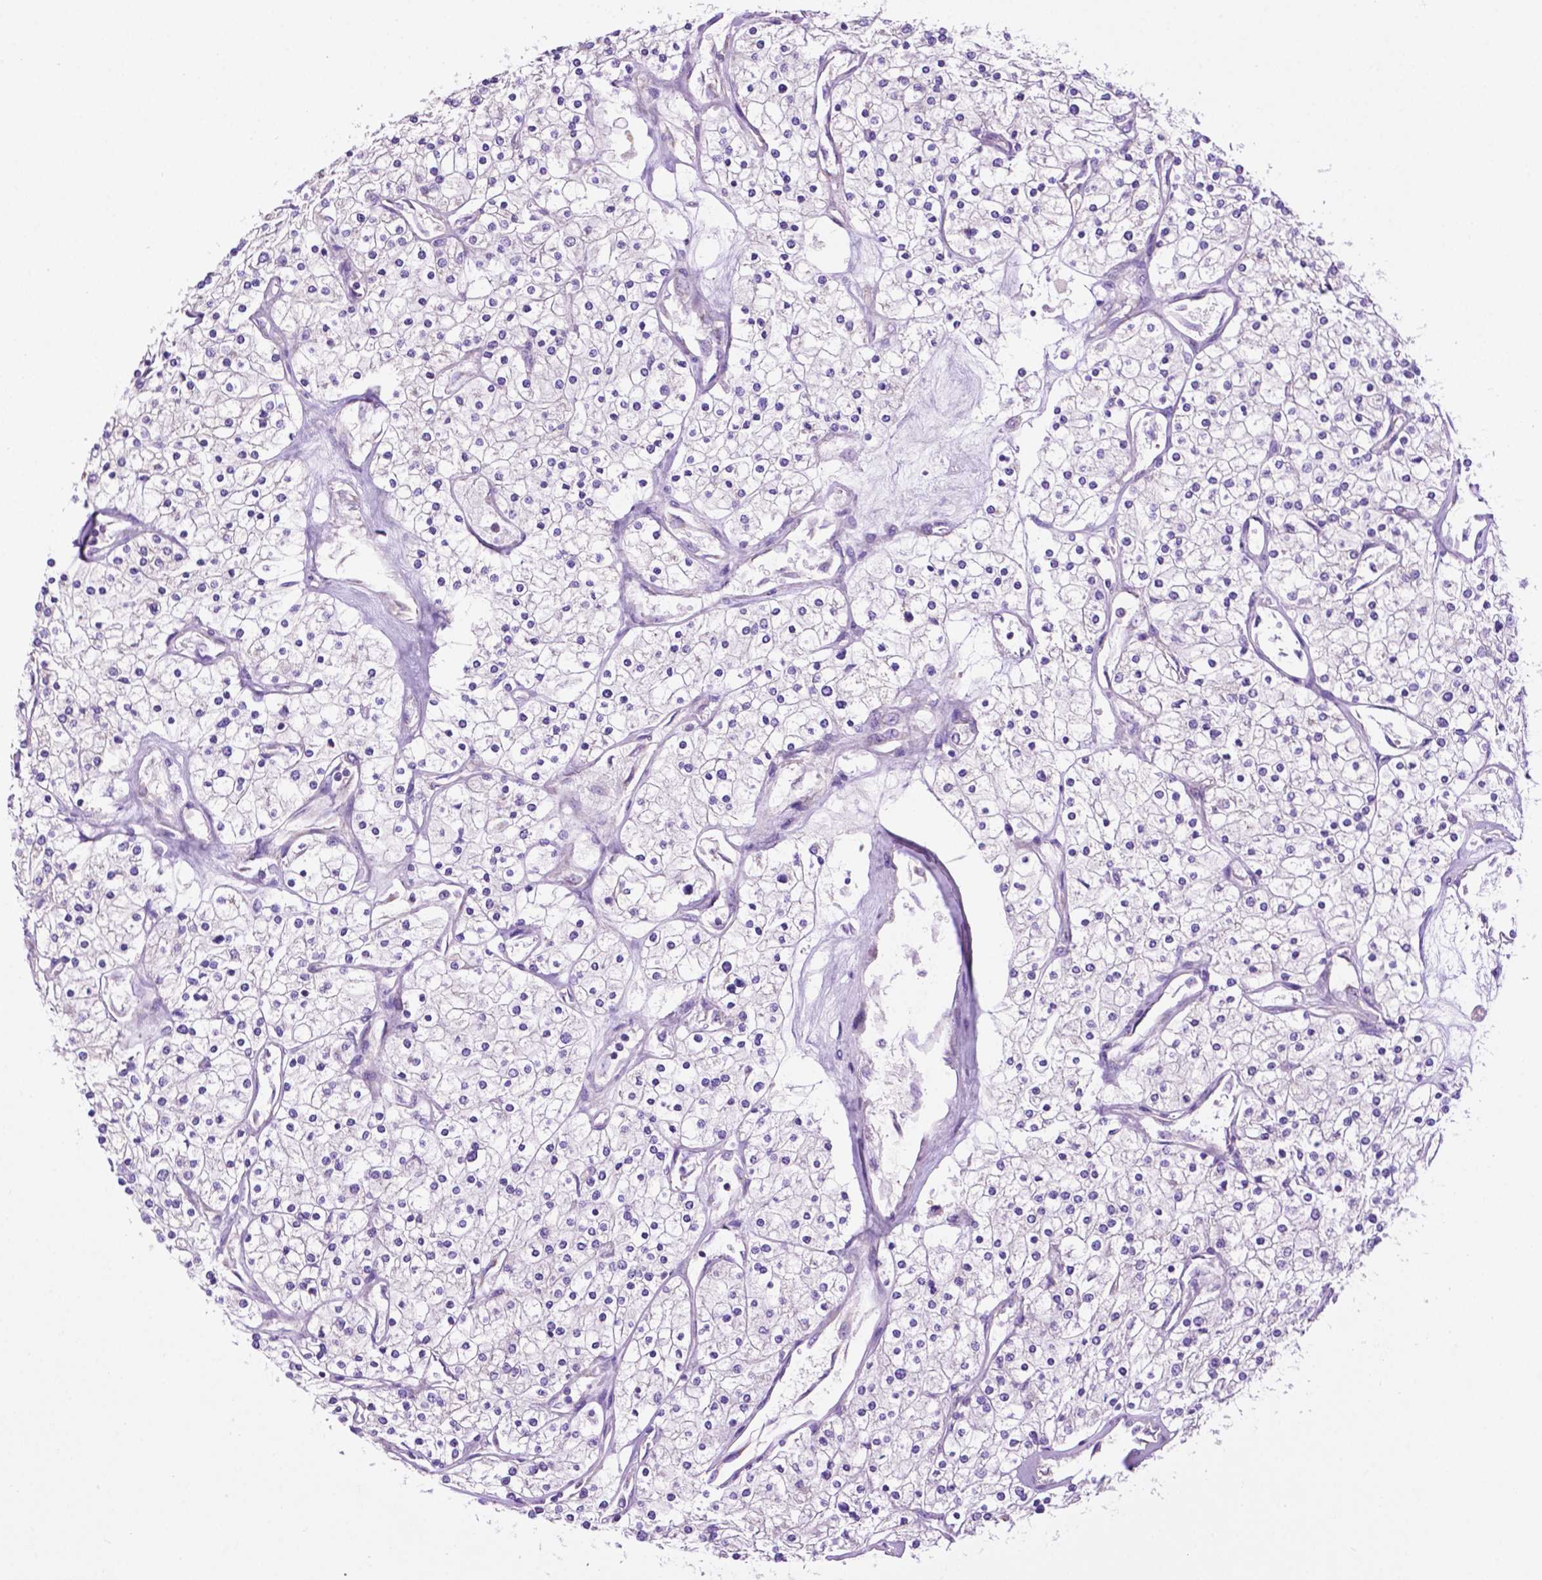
{"staining": {"intensity": "negative", "quantity": "none", "location": "none"}, "tissue": "renal cancer", "cell_type": "Tumor cells", "image_type": "cancer", "snomed": [{"axis": "morphology", "description": "Adenocarcinoma, NOS"}, {"axis": "topography", "description": "Kidney"}], "caption": "Renal cancer was stained to show a protein in brown. There is no significant expression in tumor cells.", "gene": "PHYHIP", "patient": {"sex": "male", "age": 80}}